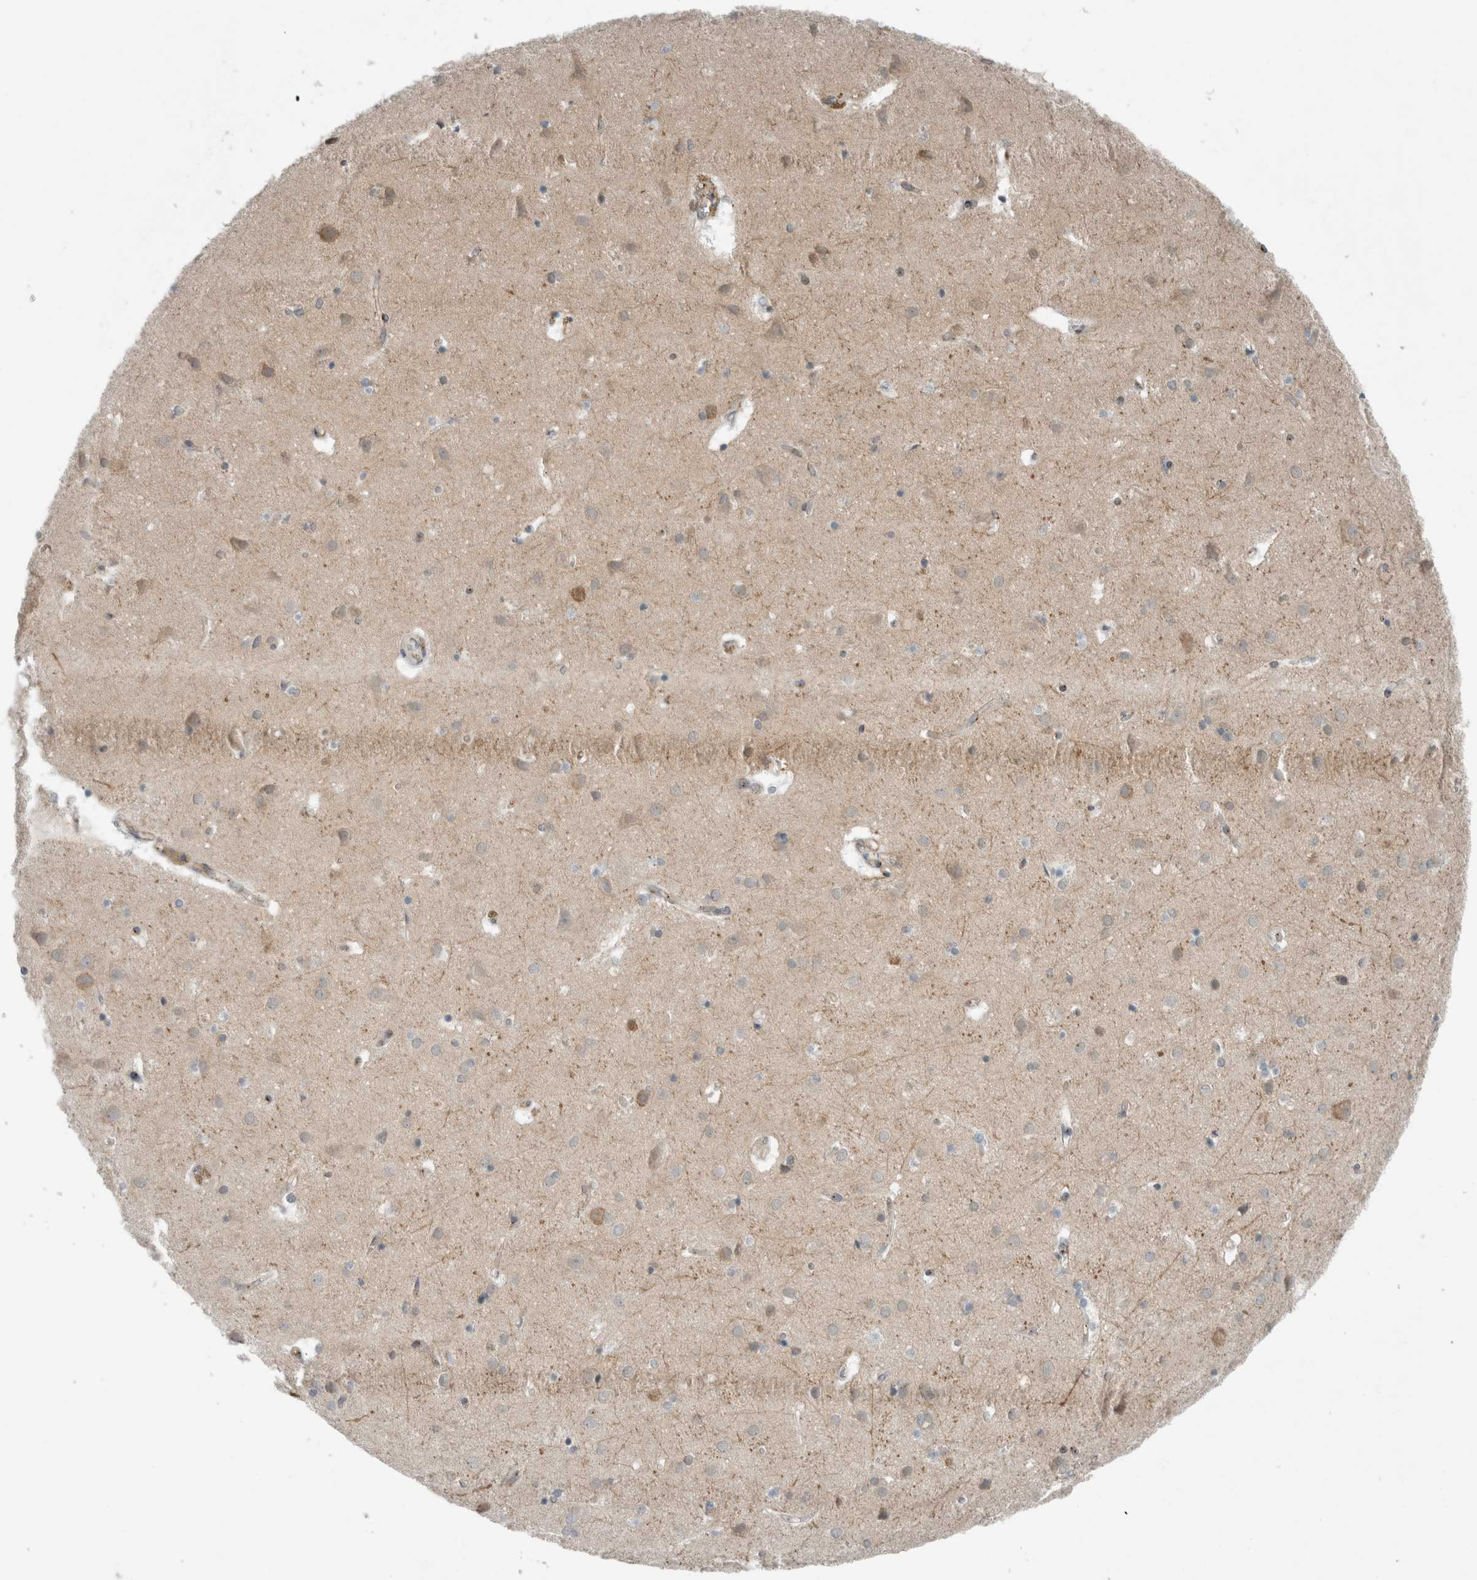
{"staining": {"intensity": "weak", "quantity": "25%-75%", "location": "cytoplasmic/membranous"}, "tissue": "cerebral cortex", "cell_type": "Endothelial cells", "image_type": "normal", "snomed": [{"axis": "morphology", "description": "Normal tissue, NOS"}, {"axis": "topography", "description": "Cerebral cortex"}], "caption": "Immunohistochemical staining of normal human cerebral cortex exhibits weak cytoplasmic/membranous protein staining in approximately 25%-75% of endothelial cells.", "gene": "KIF1C", "patient": {"sex": "male", "age": 54}}